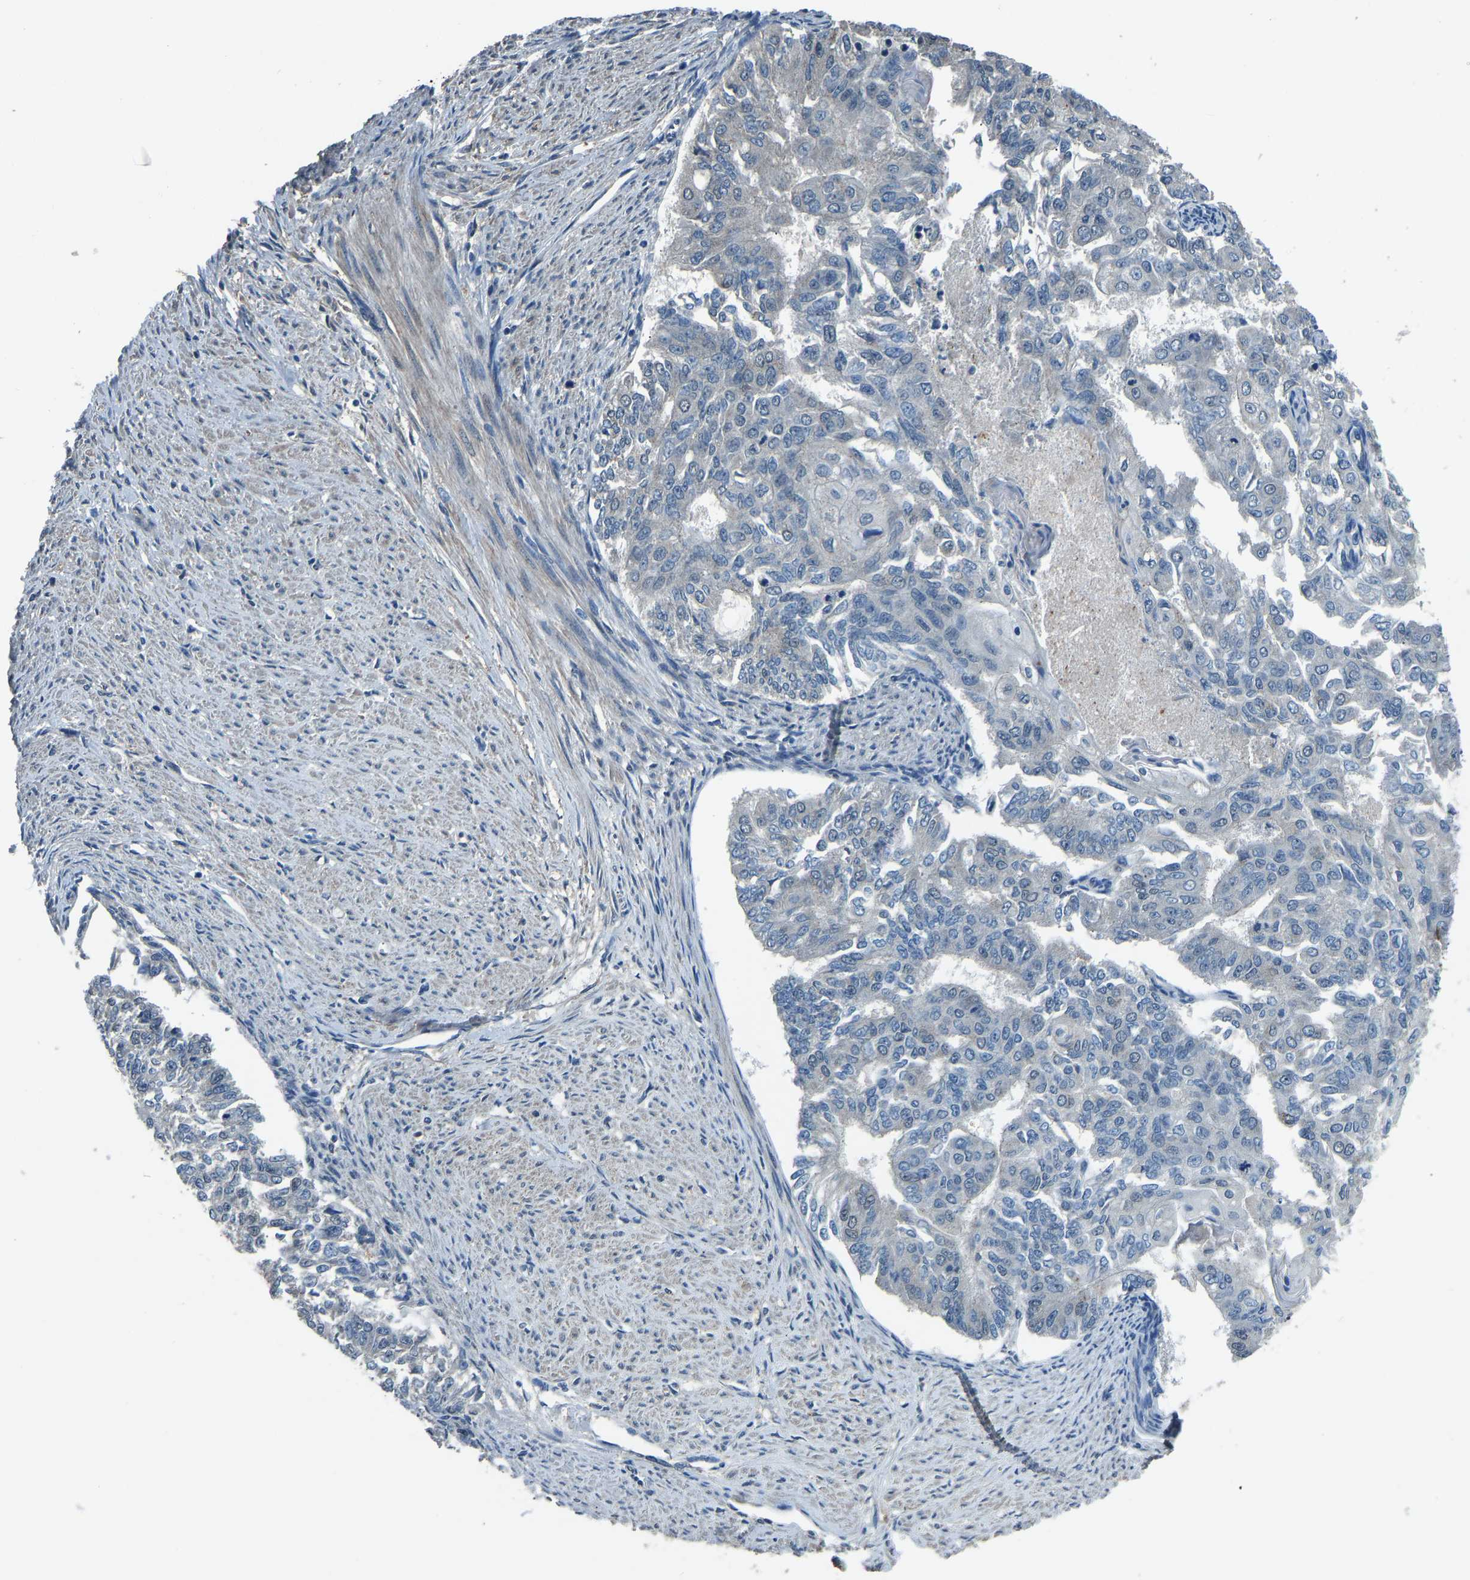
{"staining": {"intensity": "negative", "quantity": "none", "location": "none"}, "tissue": "endometrial cancer", "cell_type": "Tumor cells", "image_type": "cancer", "snomed": [{"axis": "morphology", "description": "Adenocarcinoma, NOS"}, {"axis": "topography", "description": "Endometrium"}], "caption": "DAB immunohistochemical staining of adenocarcinoma (endometrial) shows no significant expression in tumor cells.", "gene": "TOX4", "patient": {"sex": "female", "age": 32}}